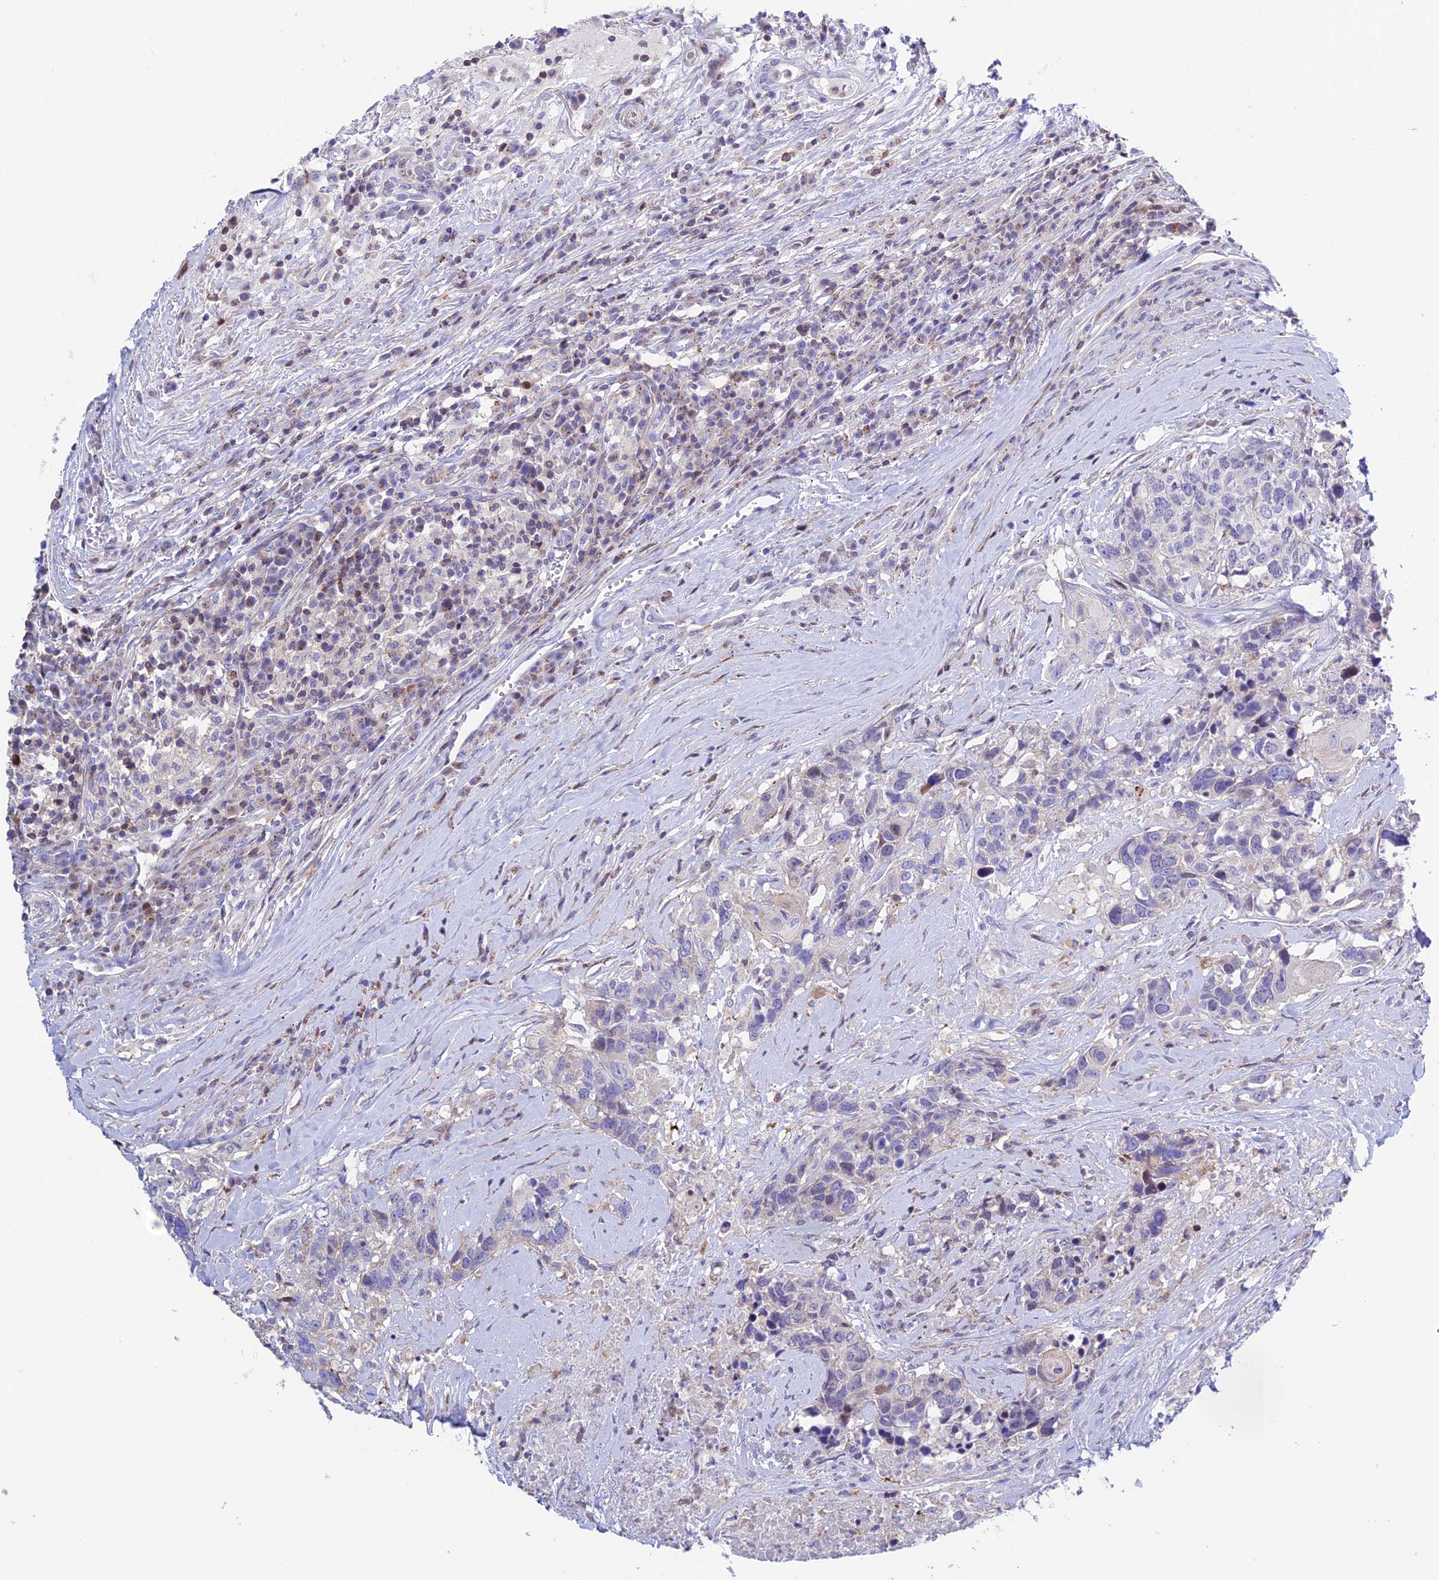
{"staining": {"intensity": "negative", "quantity": "none", "location": "none"}, "tissue": "head and neck cancer", "cell_type": "Tumor cells", "image_type": "cancer", "snomed": [{"axis": "morphology", "description": "Squamous cell carcinoma, NOS"}, {"axis": "topography", "description": "Head-Neck"}], "caption": "IHC of head and neck squamous cell carcinoma reveals no staining in tumor cells.", "gene": "PRIM1", "patient": {"sex": "male", "age": 66}}